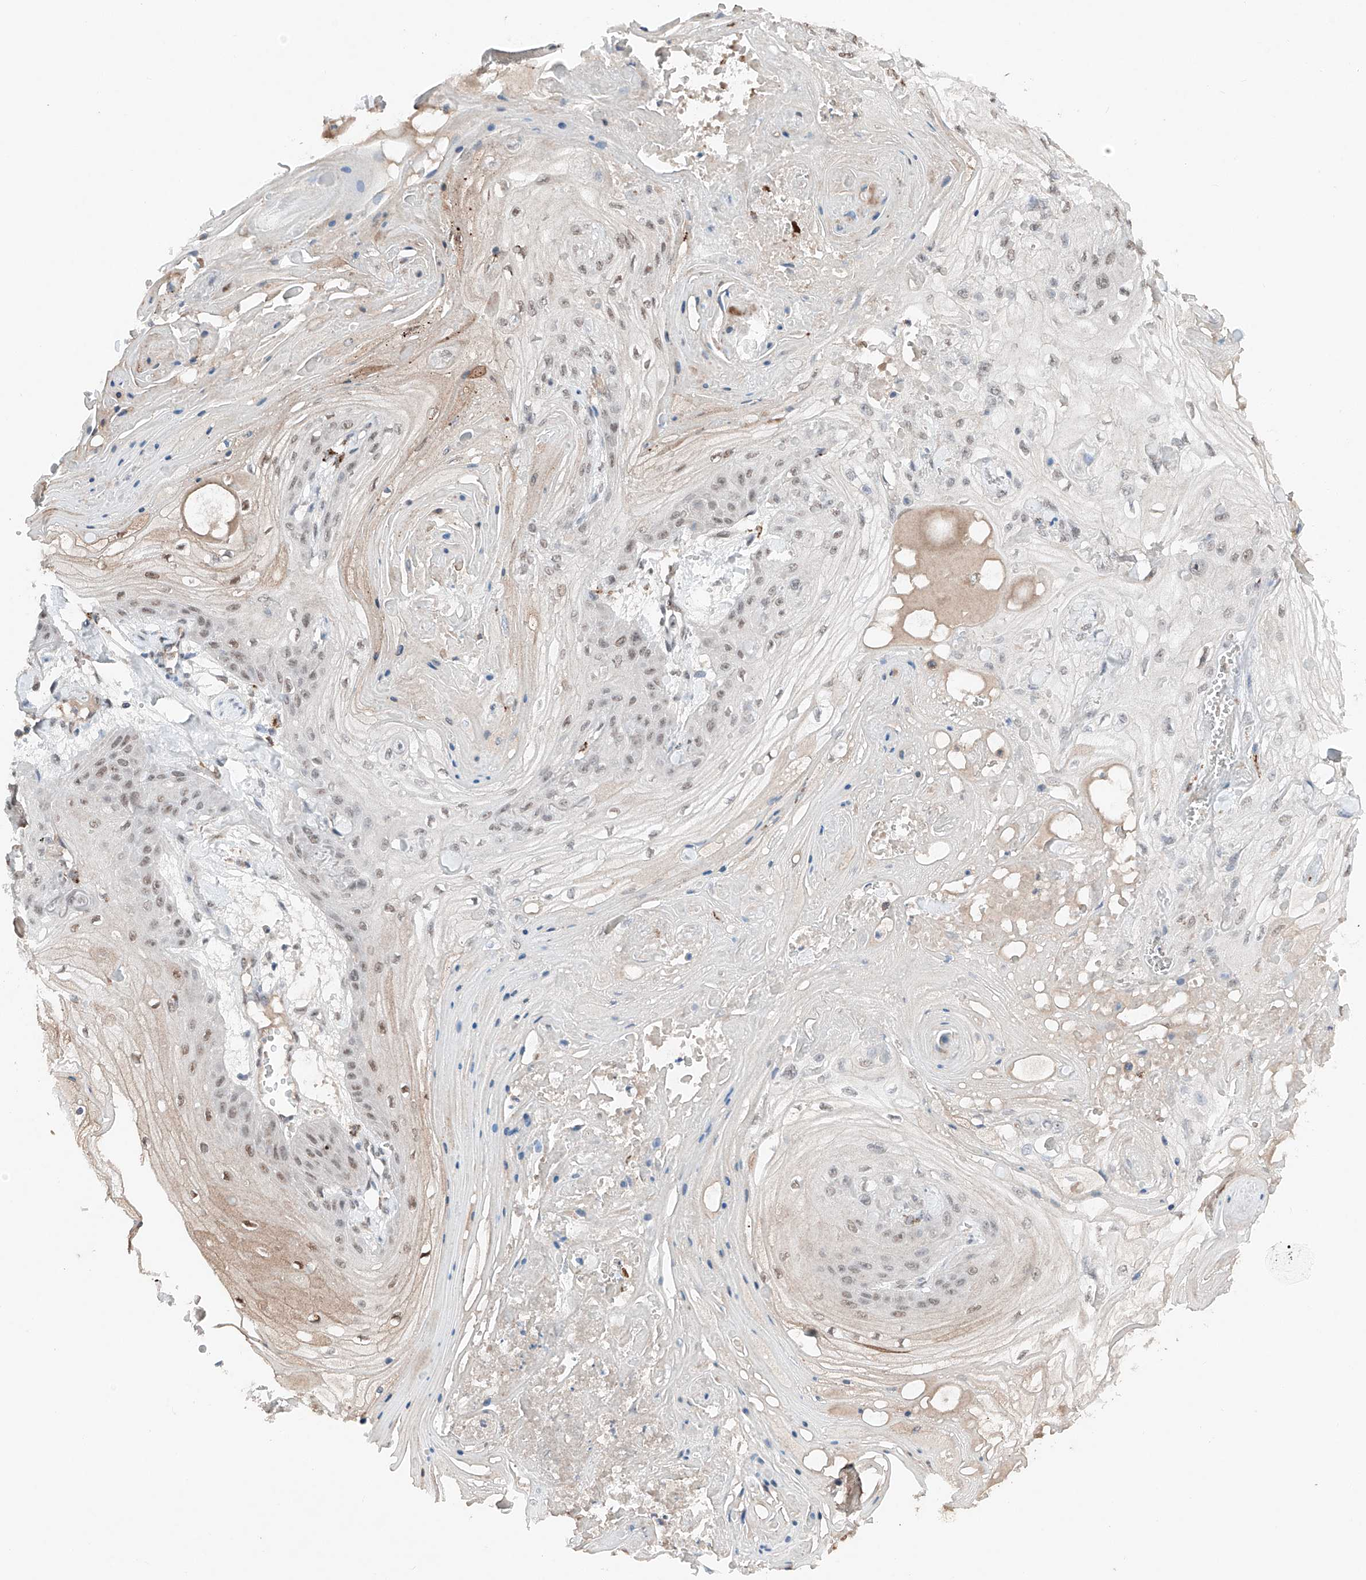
{"staining": {"intensity": "moderate", "quantity": "25%-75%", "location": "nuclear"}, "tissue": "skin cancer", "cell_type": "Tumor cells", "image_type": "cancer", "snomed": [{"axis": "morphology", "description": "Squamous cell carcinoma, NOS"}, {"axis": "topography", "description": "Skin"}], "caption": "High-magnification brightfield microscopy of squamous cell carcinoma (skin) stained with DAB (3,3'-diaminobenzidine) (brown) and counterstained with hematoxylin (blue). tumor cells exhibit moderate nuclear positivity is present in approximately25%-75% of cells.", "gene": "TBX4", "patient": {"sex": "male", "age": 74}}